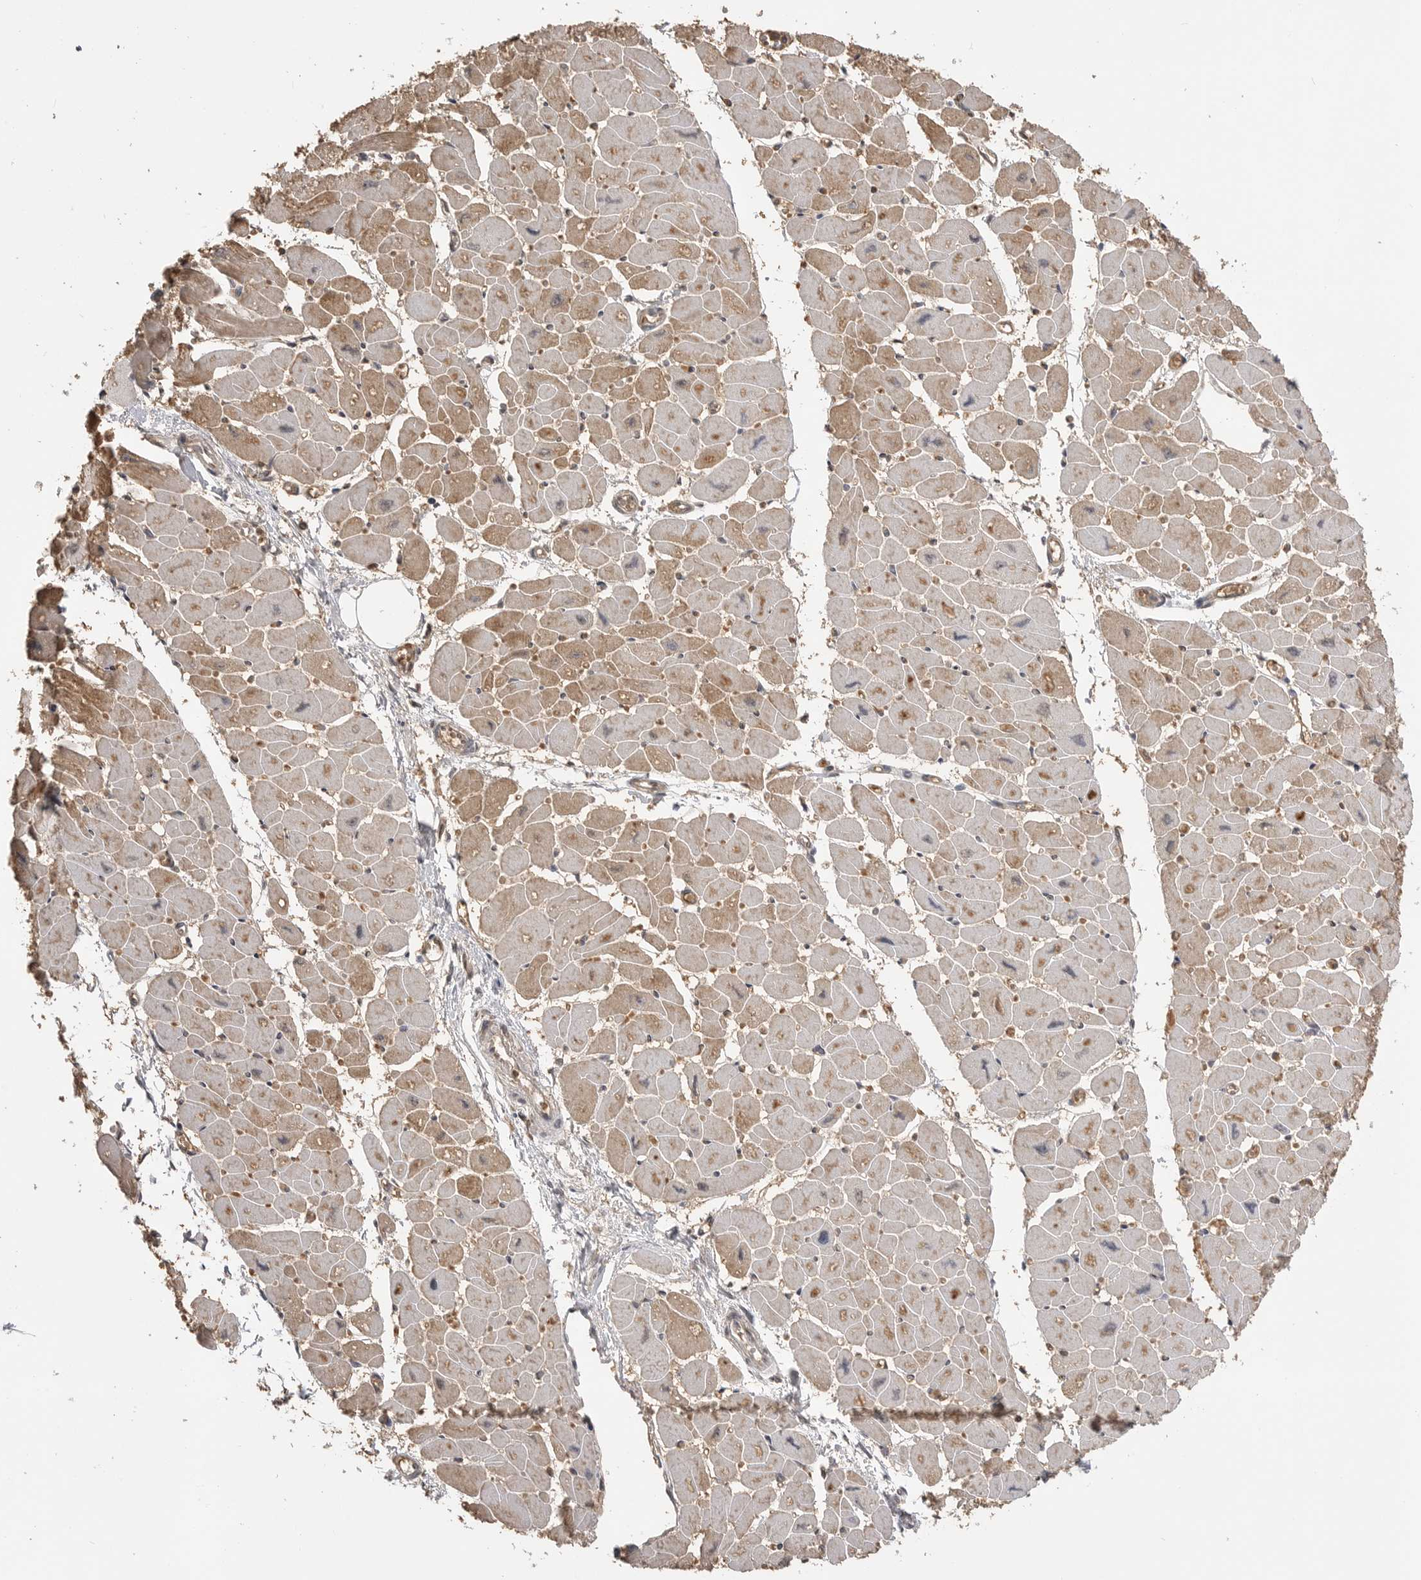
{"staining": {"intensity": "moderate", "quantity": ">75%", "location": "cytoplasmic/membranous"}, "tissue": "heart muscle", "cell_type": "Cardiomyocytes", "image_type": "normal", "snomed": [{"axis": "morphology", "description": "Normal tissue, NOS"}, {"axis": "topography", "description": "Heart"}], "caption": "Cardiomyocytes exhibit medium levels of moderate cytoplasmic/membranous staining in approximately >75% of cells in normal heart muscle. (IHC, brightfield microscopy, high magnification).", "gene": "ASPSCR1", "patient": {"sex": "female", "age": 54}}